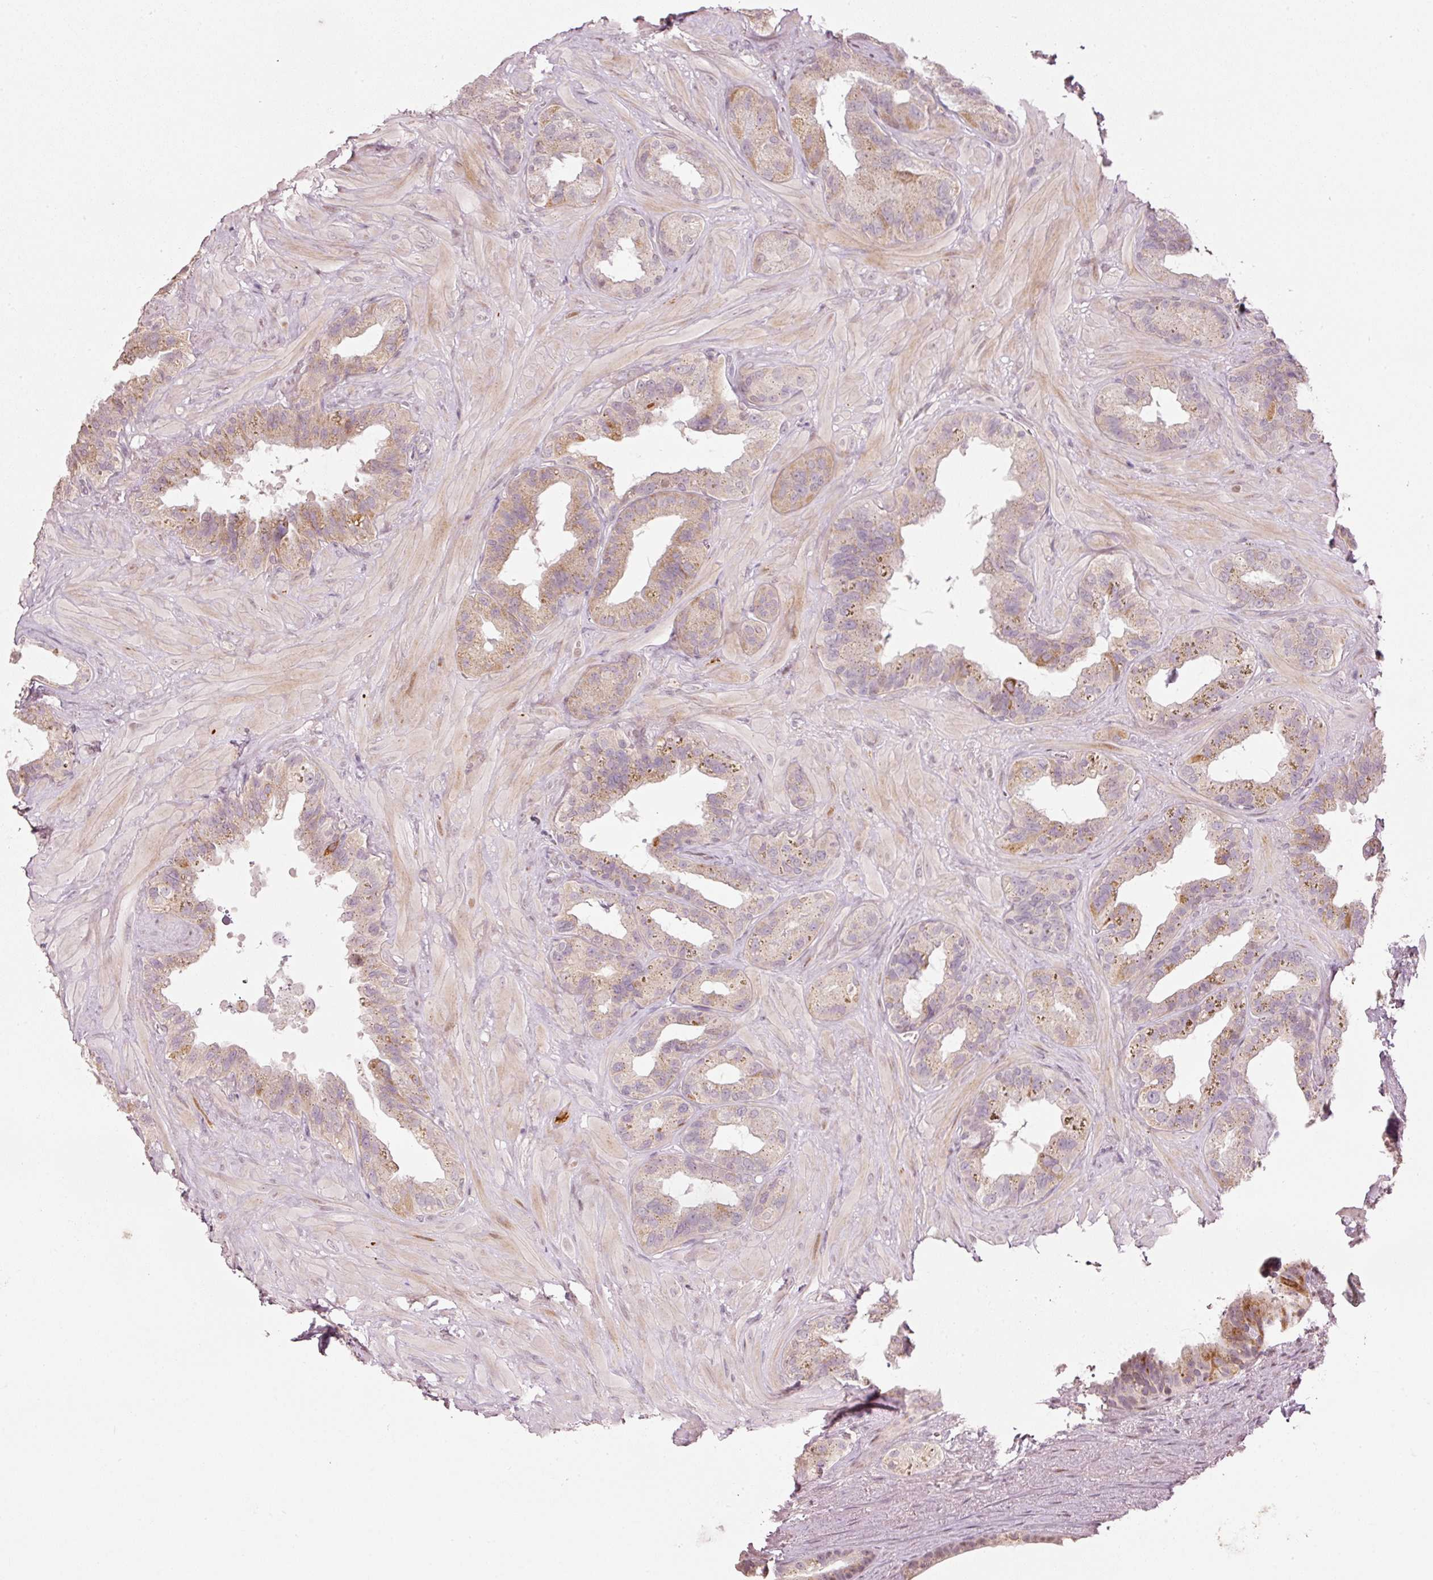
{"staining": {"intensity": "moderate", "quantity": "<25%", "location": "cytoplasmic/membranous"}, "tissue": "seminal vesicle", "cell_type": "Glandular cells", "image_type": "normal", "snomed": [{"axis": "morphology", "description": "Normal tissue, NOS"}, {"axis": "topography", "description": "Seminal veicle"}, {"axis": "topography", "description": "Peripheral nerve tissue"}], "caption": "Human seminal vesicle stained for a protein (brown) exhibits moderate cytoplasmic/membranous positive staining in about <25% of glandular cells.", "gene": "TOB2", "patient": {"sex": "male", "age": 76}}